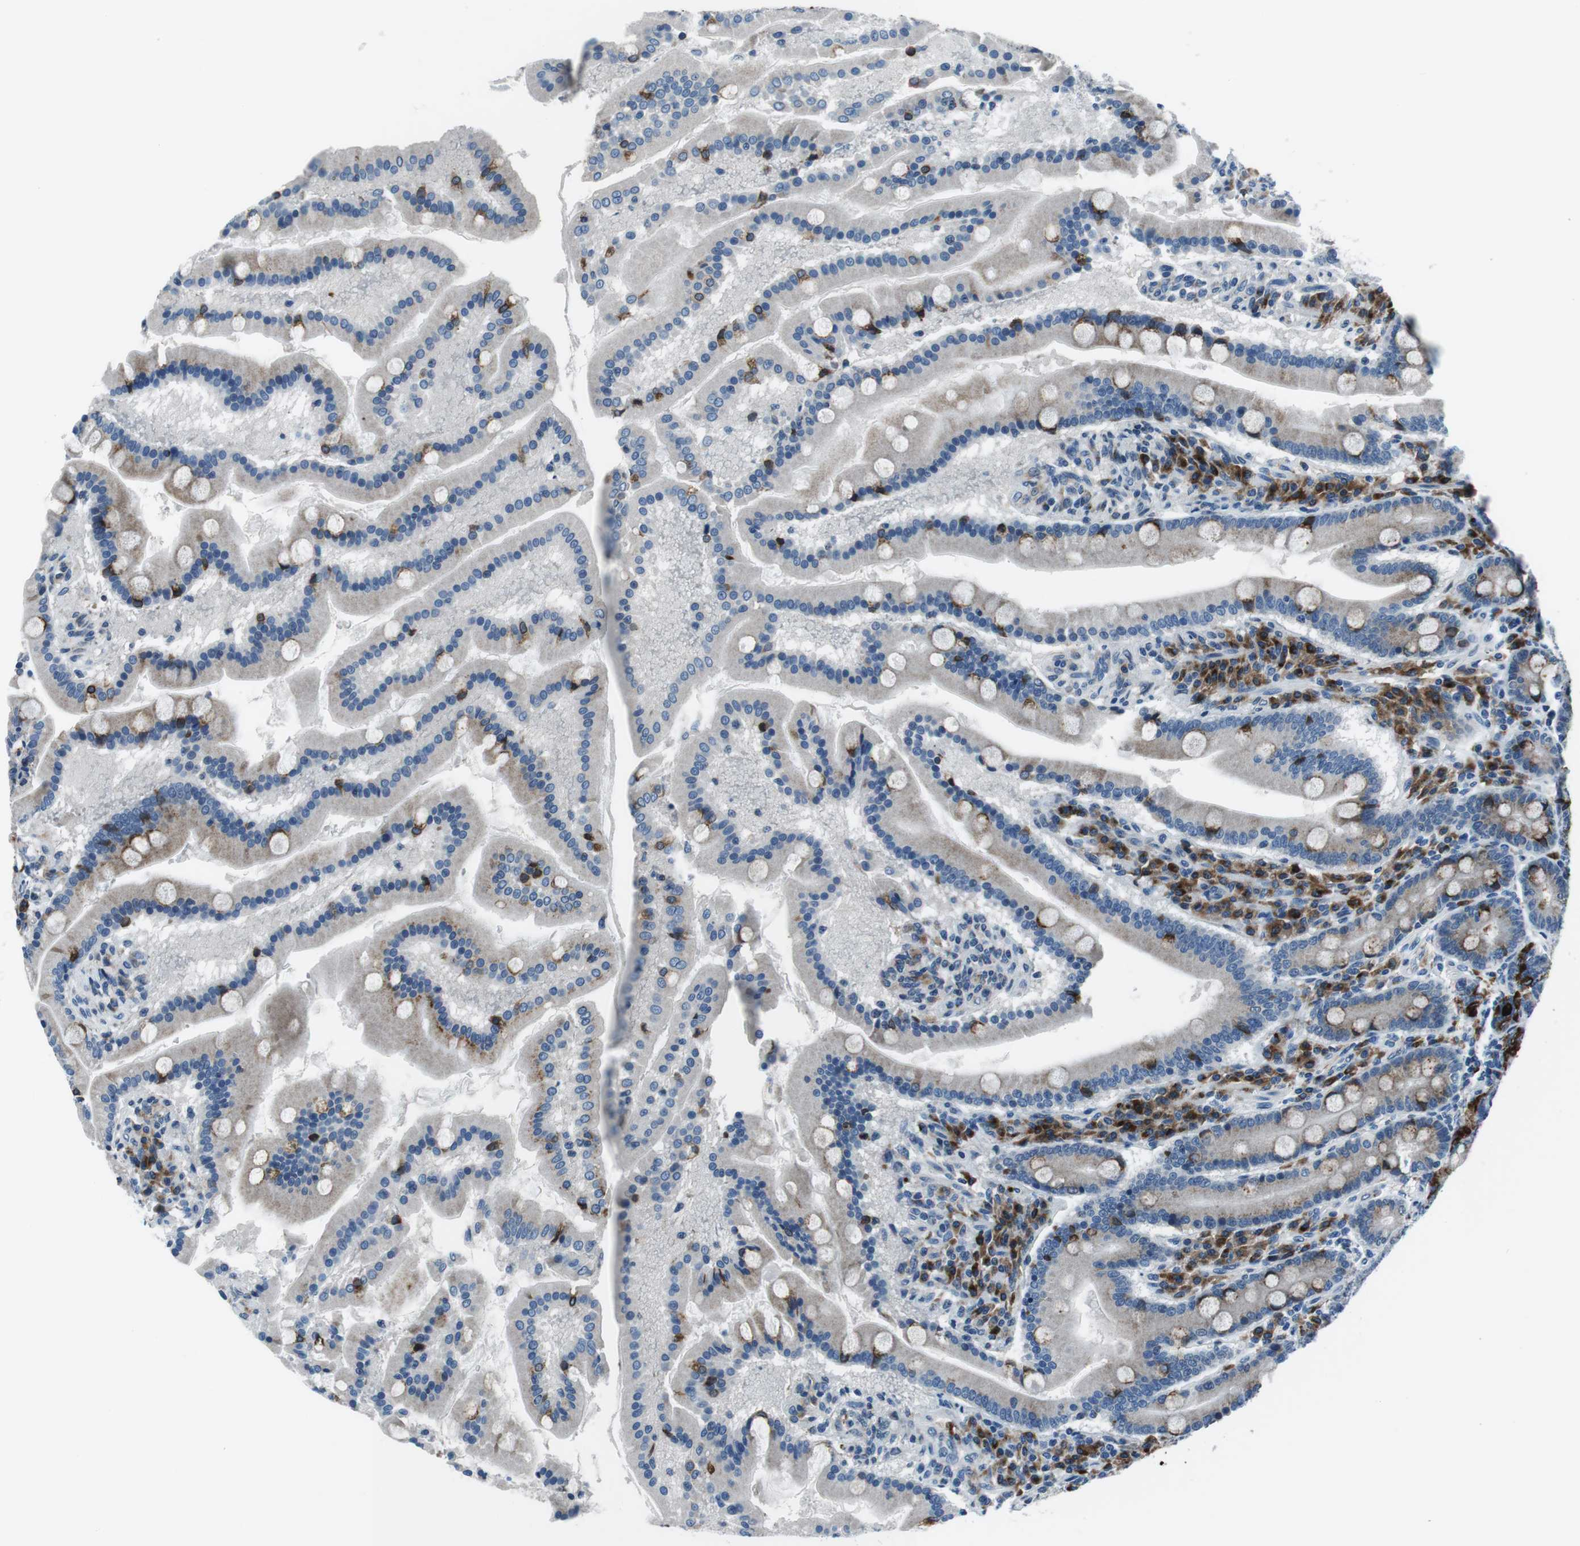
{"staining": {"intensity": "strong", "quantity": "25%-75%", "location": "cytoplasmic/membranous"}, "tissue": "duodenum", "cell_type": "Glandular cells", "image_type": "normal", "snomed": [{"axis": "morphology", "description": "Normal tissue, NOS"}, {"axis": "topography", "description": "Duodenum"}], "caption": "This photomicrograph reveals immunohistochemistry staining of benign duodenum, with high strong cytoplasmic/membranous staining in approximately 25%-75% of glandular cells.", "gene": "NUCB2", "patient": {"sex": "male", "age": 50}}